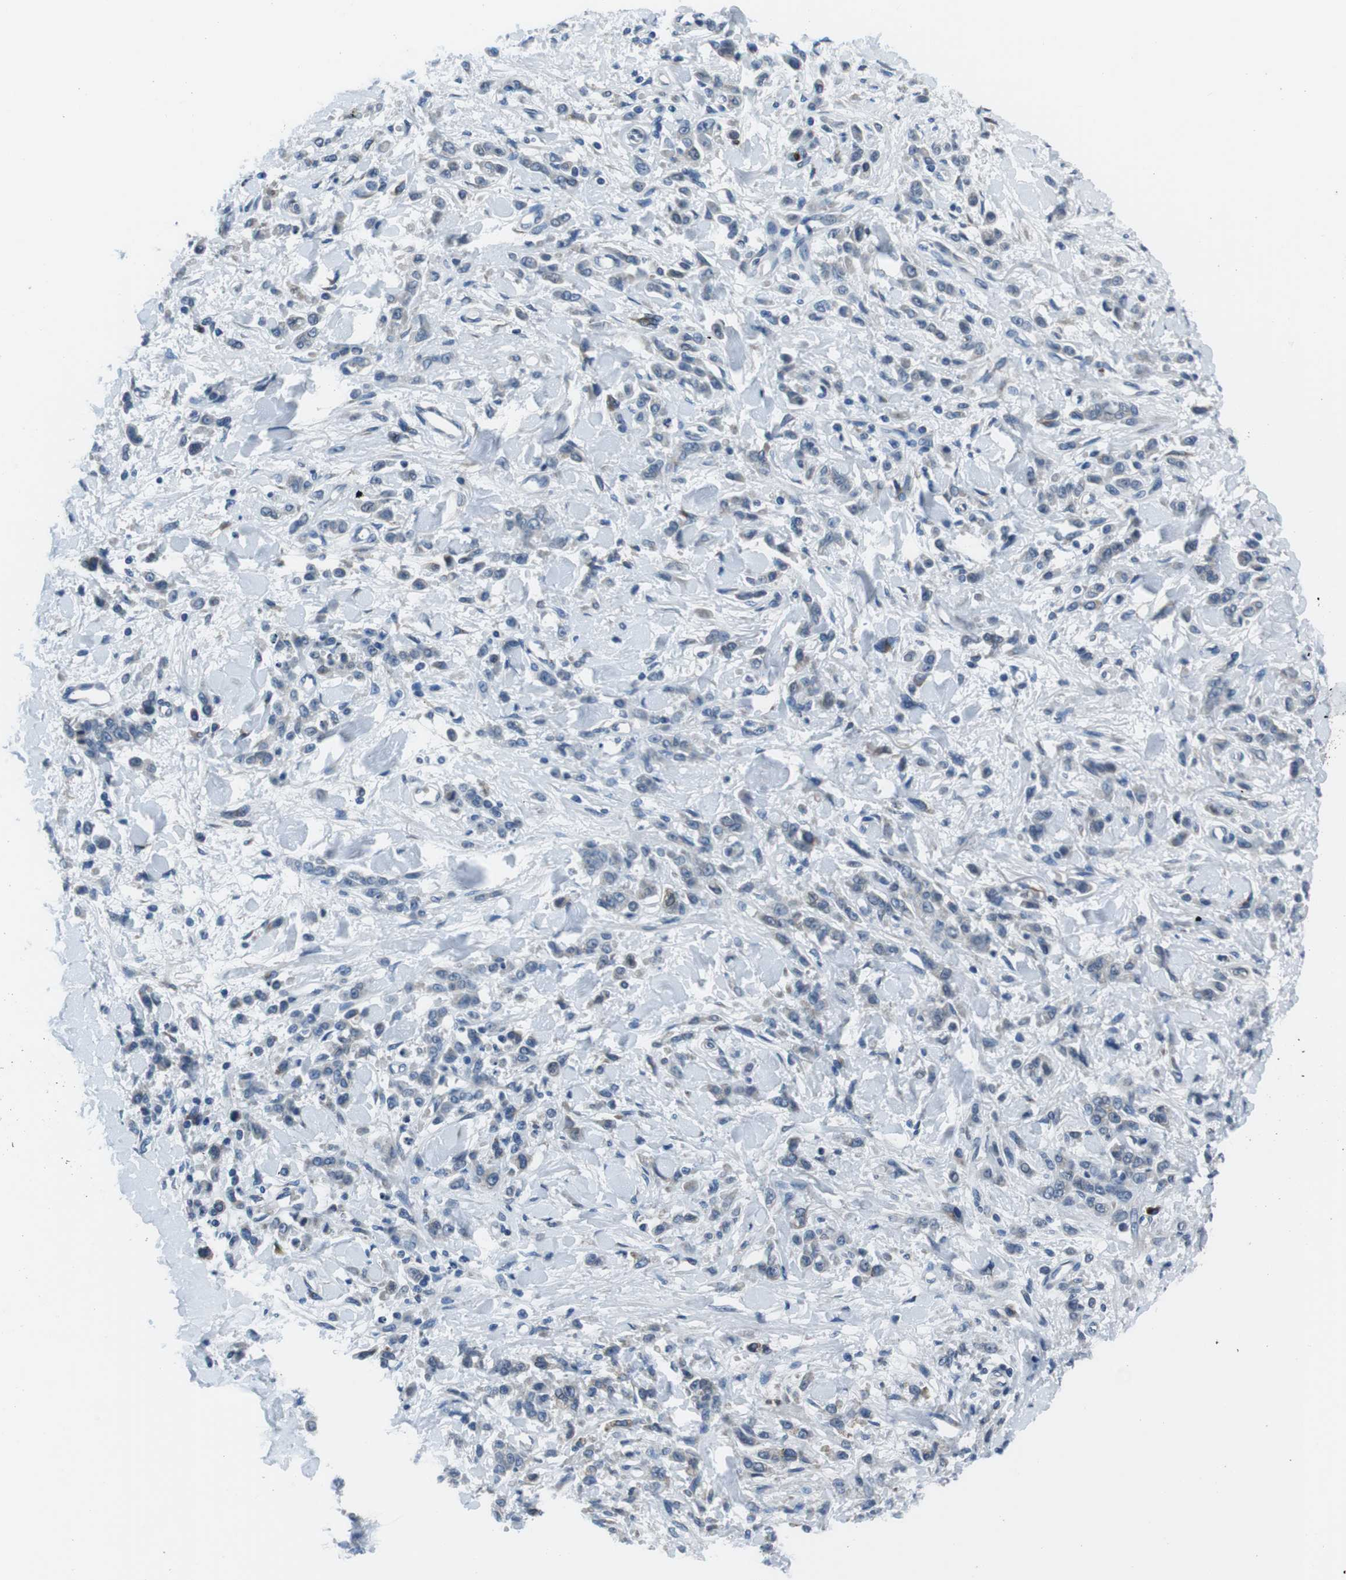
{"staining": {"intensity": "negative", "quantity": "none", "location": "none"}, "tissue": "stomach cancer", "cell_type": "Tumor cells", "image_type": "cancer", "snomed": [{"axis": "morphology", "description": "Normal tissue, NOS"}, {"axis": "morphology", "description": "Adenocarcinoma, NOS"}, {"axis": "topography", "description": "Stomach"}], "caption": "Immunohistochemical staining of stomach cancer reveals no significant staining in tumor cells.", "gene": "NUCB2", "patient": {"sex": "male", "age": 82}}